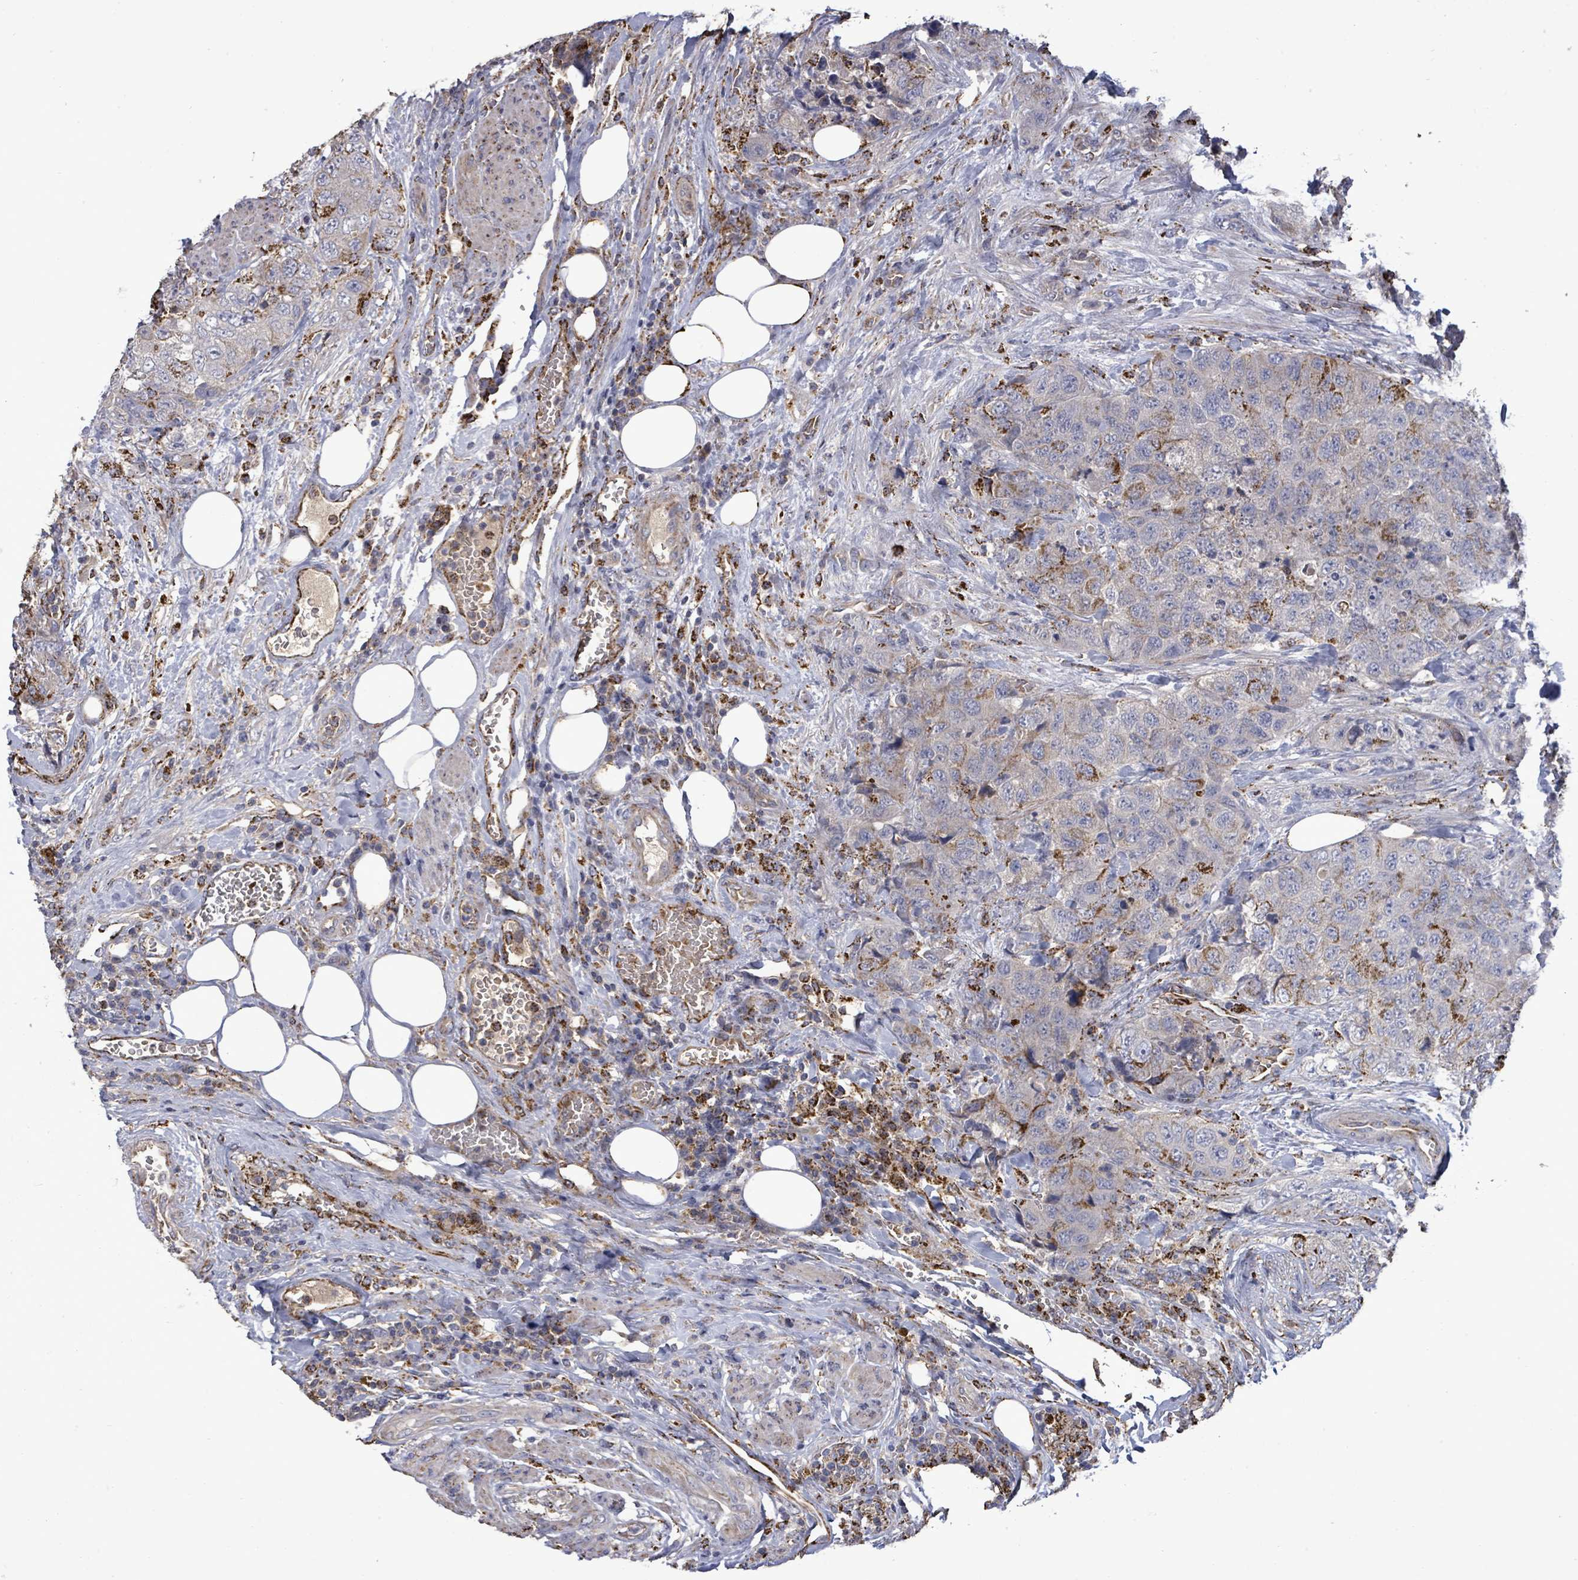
{"staining": {"intensity": "negative", "quantity": "none", "location": "none"}, "tissue": "urothelial cancer", "cell_type": "Tumor cells", "image_type": "cancer", "snomed": [{"axis": "morphology", "description": "Urothelial carcinoma, High grade"}, {"axis": "topography", "description": "Urinary bladder"}], "caption": "Urothelial cancer stained for a protein using immunohistochemistry (IHC) exhibits no staining tumor cells.", "gene": "MTMR12", "patient": {"sex": "female", "age": 78}}